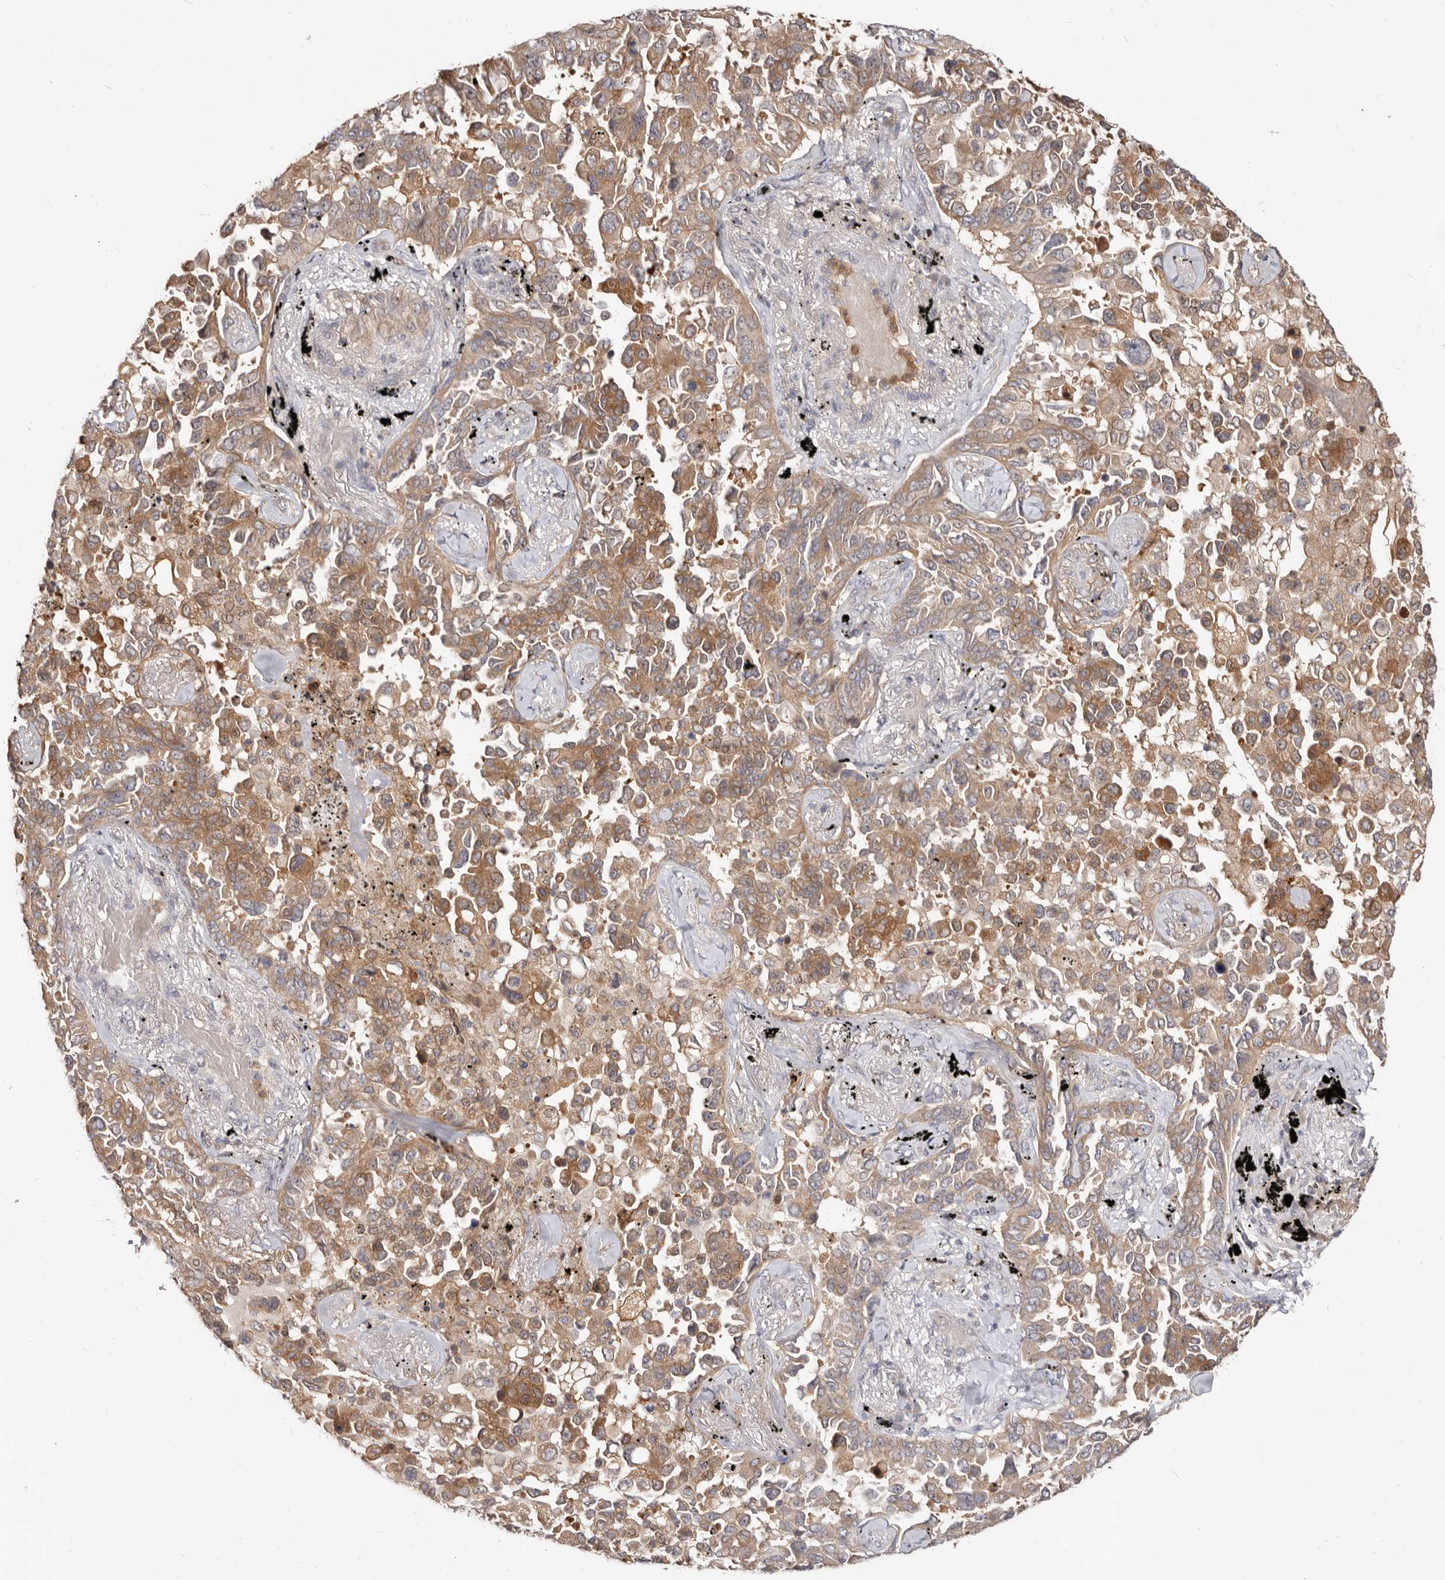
{"staining": {"intensity": "moderate", "quantity": ">75%", "location": "cytoplasmic/membranous"}, "tissue": "lung cancer", "cell_type": "Tumor cells", "image_type": "cancer", "snomed": [{"axis": "morphology", "description": "Adenocarcinoma, NOS"}, {"axis": "topography", "description": "Lung"}], "caption": "Immunohistochemistry (IHC) staining of lung cancer, which reveals medium levels of moderate cytoplasmic/membranous staining in approximately >75% of tumor cells indicating moderate cytoplasmic/membranous protein expression. The staining was performed using DAB (3,3'-diaminobenzidine) (brown) for protein detection and nuclei were counterstained in hematoxylin (blue).", "gene": "TC2N", "patient": {"sex": "female", "age": 67}}